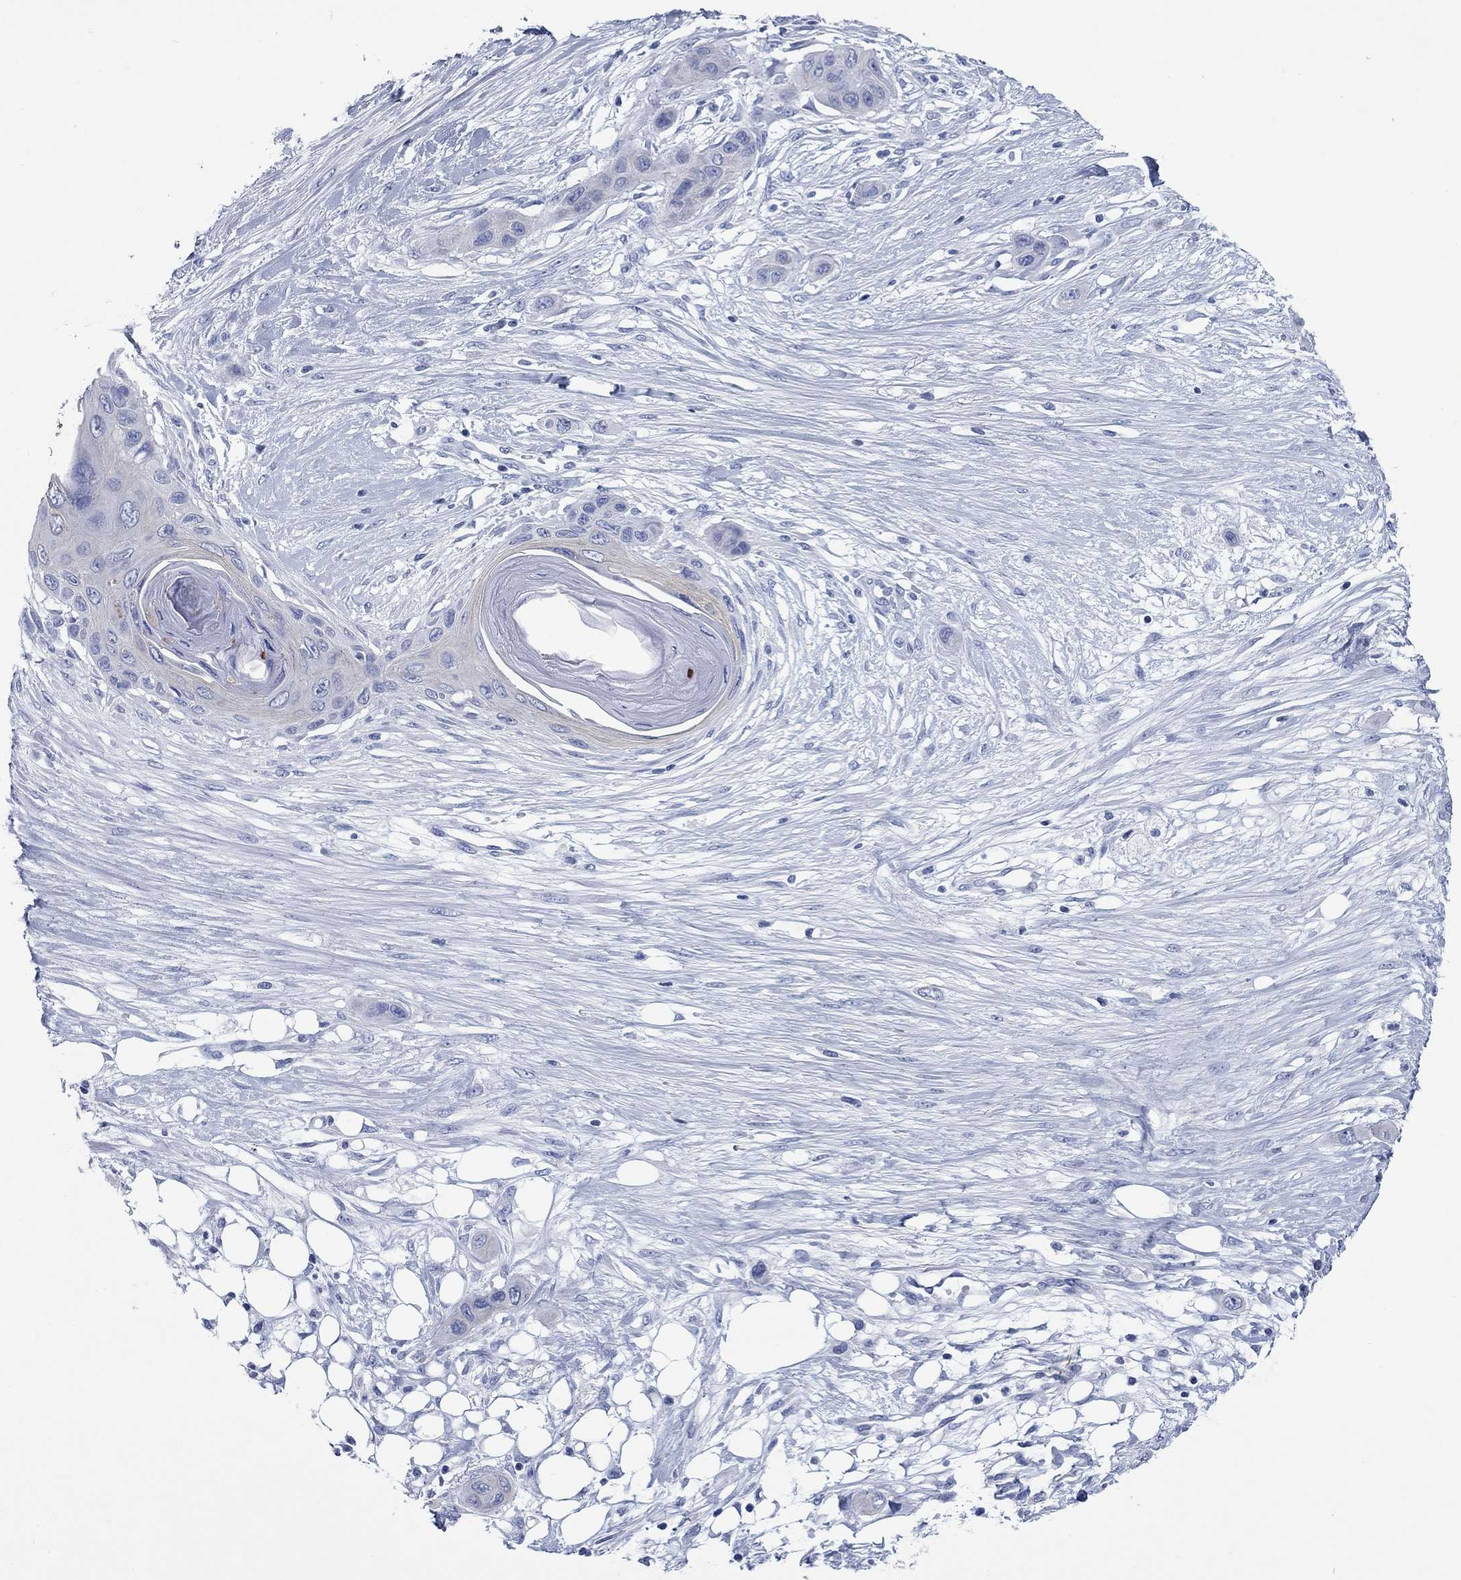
{"staining": {"intensity": "negative", "quantity": "none", "location": "none"}, "tissue": "skin cancer", "cell_type": "Tumor cells", "image_type": "cancer", "snomed": [{"axis": "morphology", "description": "Squamous cell carcinoma, NOS"}, {"axis": "topography", "description": "Skin"}], "caption": "Human squamous cell carcinoma (skin) stained for a protein using immunohistochemistry (IHC) reveals no staining in tumor cells.", "gene": "CCNA1", "patient": {"sex": "male", "age": 79}}